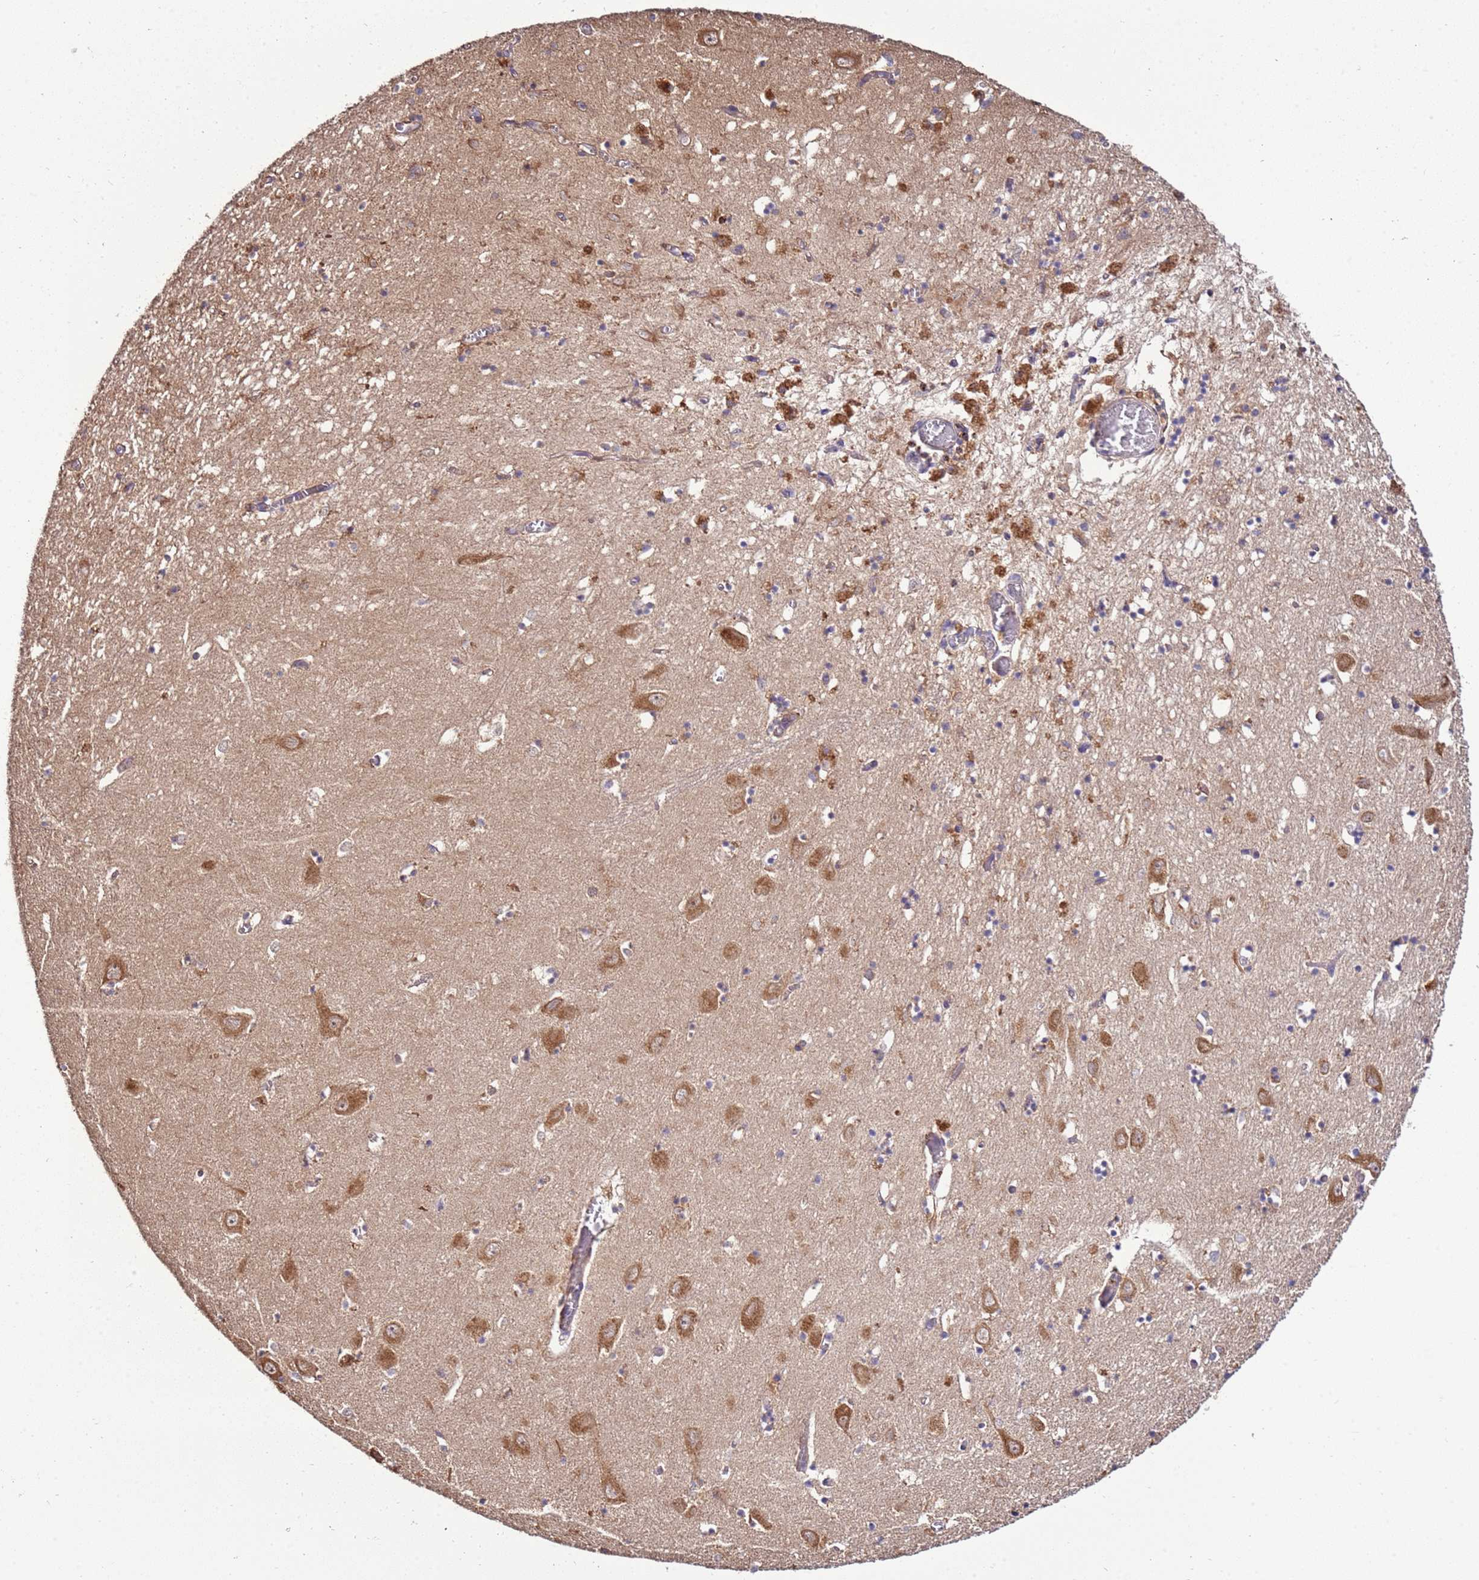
{"staining": {"intensity": "negative", "quantity": "none", "location": "none"}, "tissue": "hippocampus", "cell_type": "Glial cells", "image_type": "normal", "snomed": [{"axis": "morphology", "description": "Normal tissue, NOS"}, {"axis": "topography", "description": "Hippocampus"}], "caption": "There is no significant expression in glial cells of hippocampus. (Stains: DAB (3,3'-diaminobenzidine) immunohistochemistry (IHC) with hematoxylin counter stain, Microscopy: brightfield microscopy at high magnification).", "gene": "ZNF624", "patient": {"sex": "male", "age": 70}}